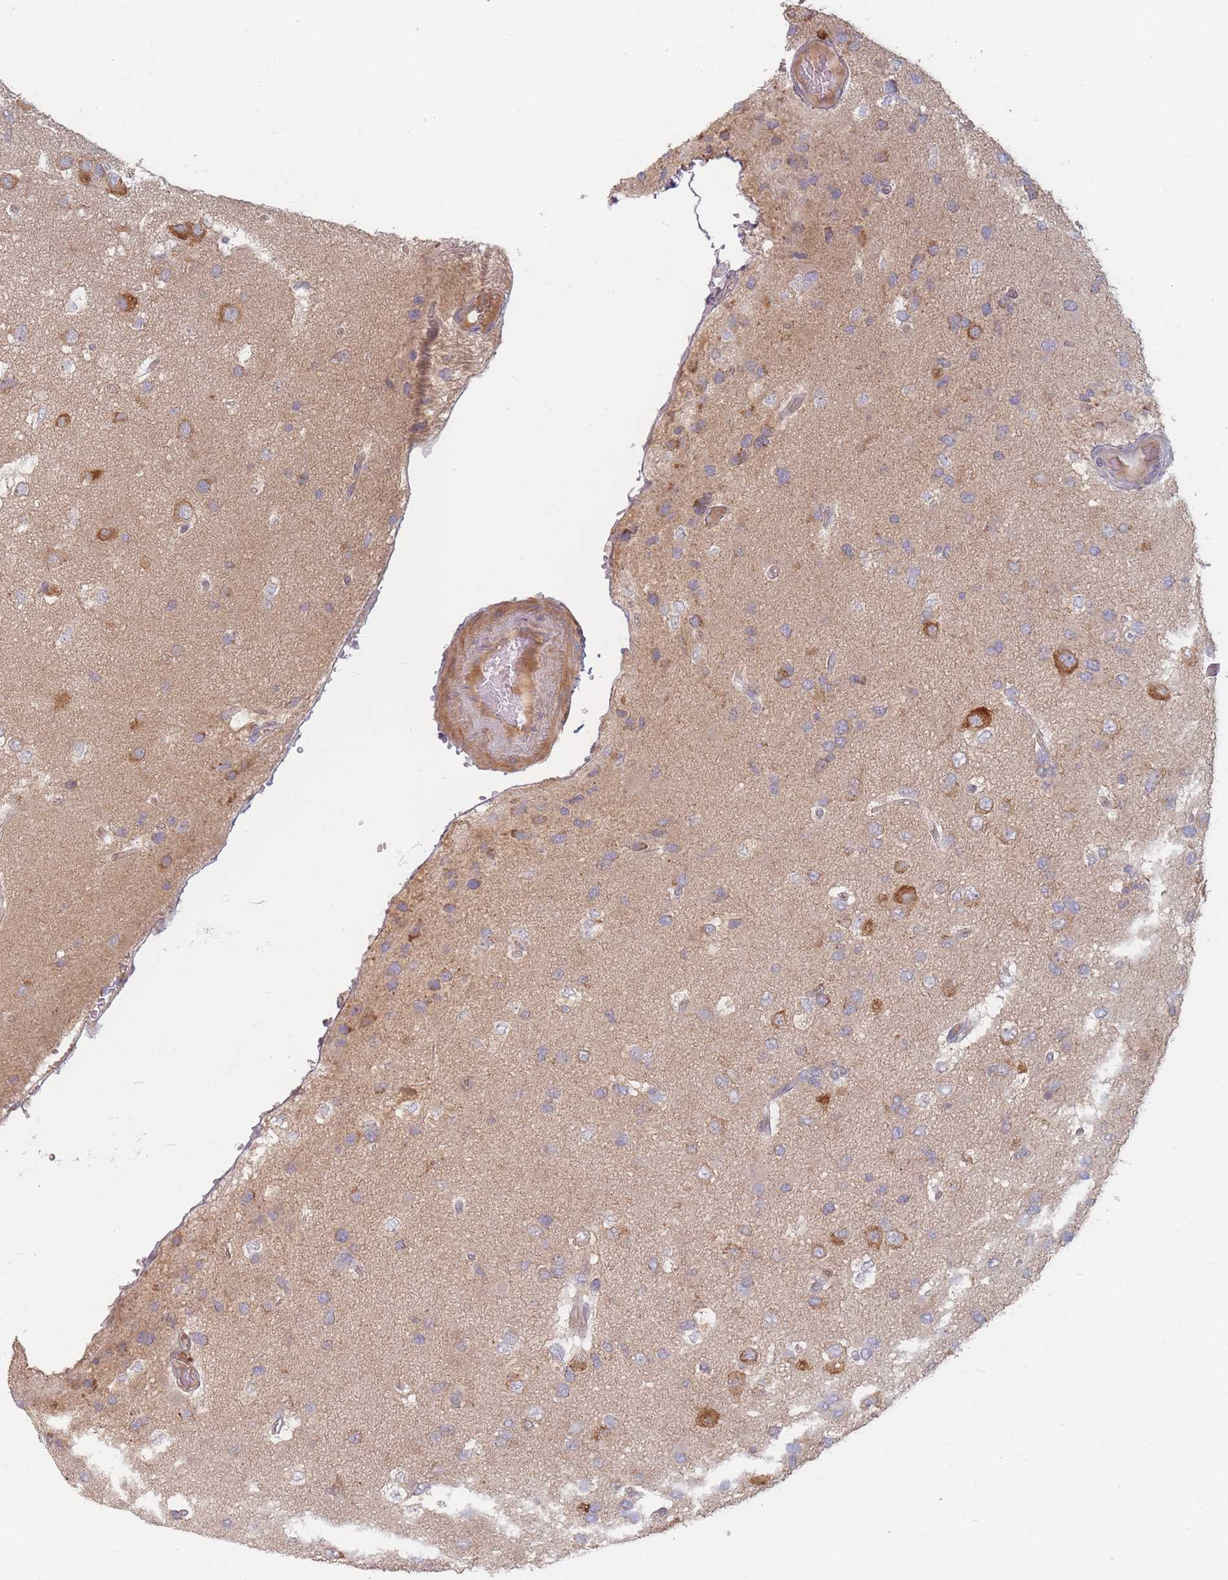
{"staining": {"intensity": "moderate", "quantity": "<25%", "location": "cytoplasmic/membranous"}, "tissue": "glioma", "cell_type": "Tumor cells", "image_type": "cancer", "snomed": [{"axis": "morphology", "description": "Glioma, malignant, High grade"}, {"axis": "topography", "description": "Brain"}], "caption": "An image showing moderate cytoplasmic/membranous staining in approximately <25% of tumor cells in glioma, as visualized by brown immunohistochemical staining.", "gene": "SLC35F3", "patient": {"sex": "male", "age": 53}}